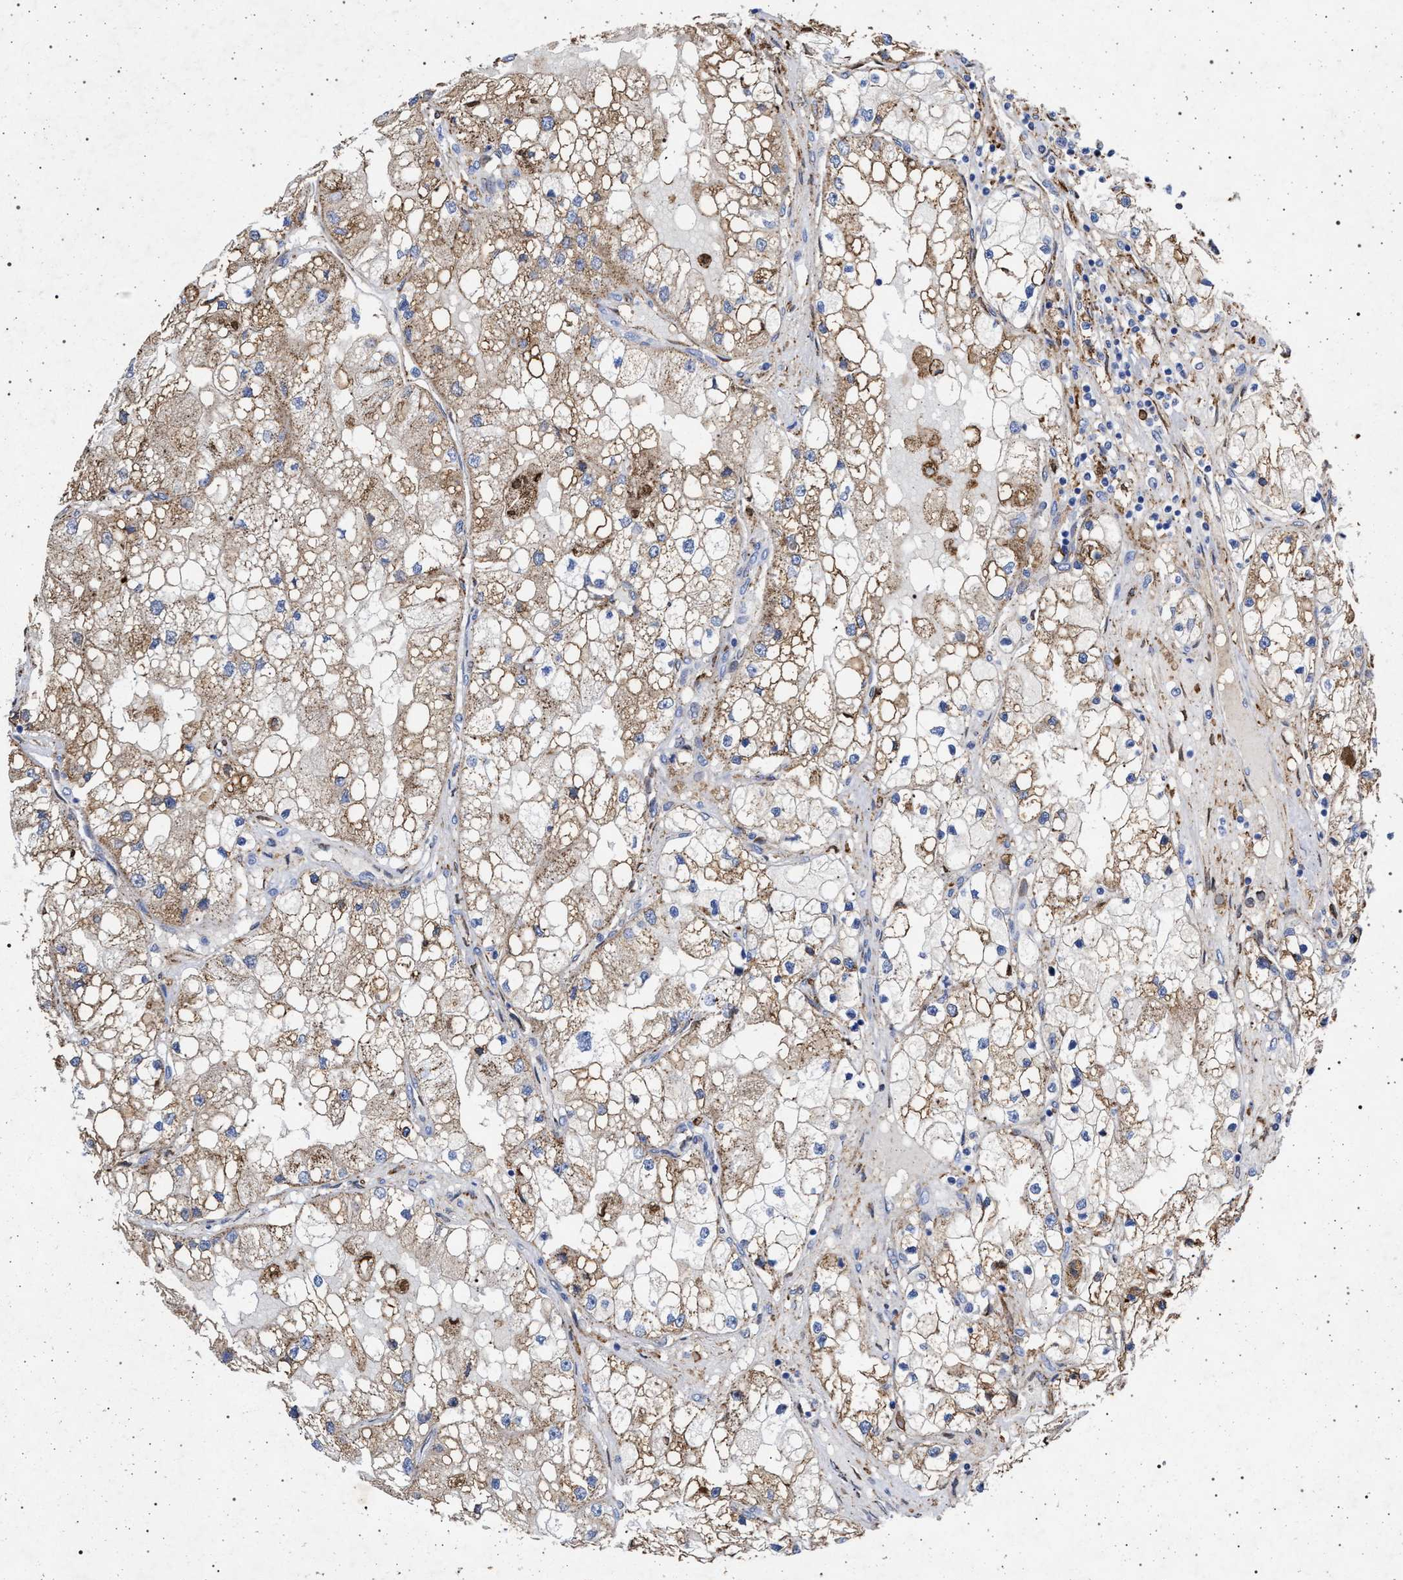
{"staining": {"intensity": "weak", "quantity": ">75%", "location": "cytoplasmic/membranous"}, "tissue": "renal cancer", "cell_type": "Tumor cells", "image_type": "cancer", "snomed": [{"axis": "morphology", "description": "Adenocarcinoma, NOS"}, {"axis": "topography", "description": "Kidney"}], "caption": "Tumor cells reveal low levels of weak cytoplasmic/membranous staining in about >75% of cells in human renal cancer.", "gene": "PLG", "patient": {"sex": "male", "age": 68}}